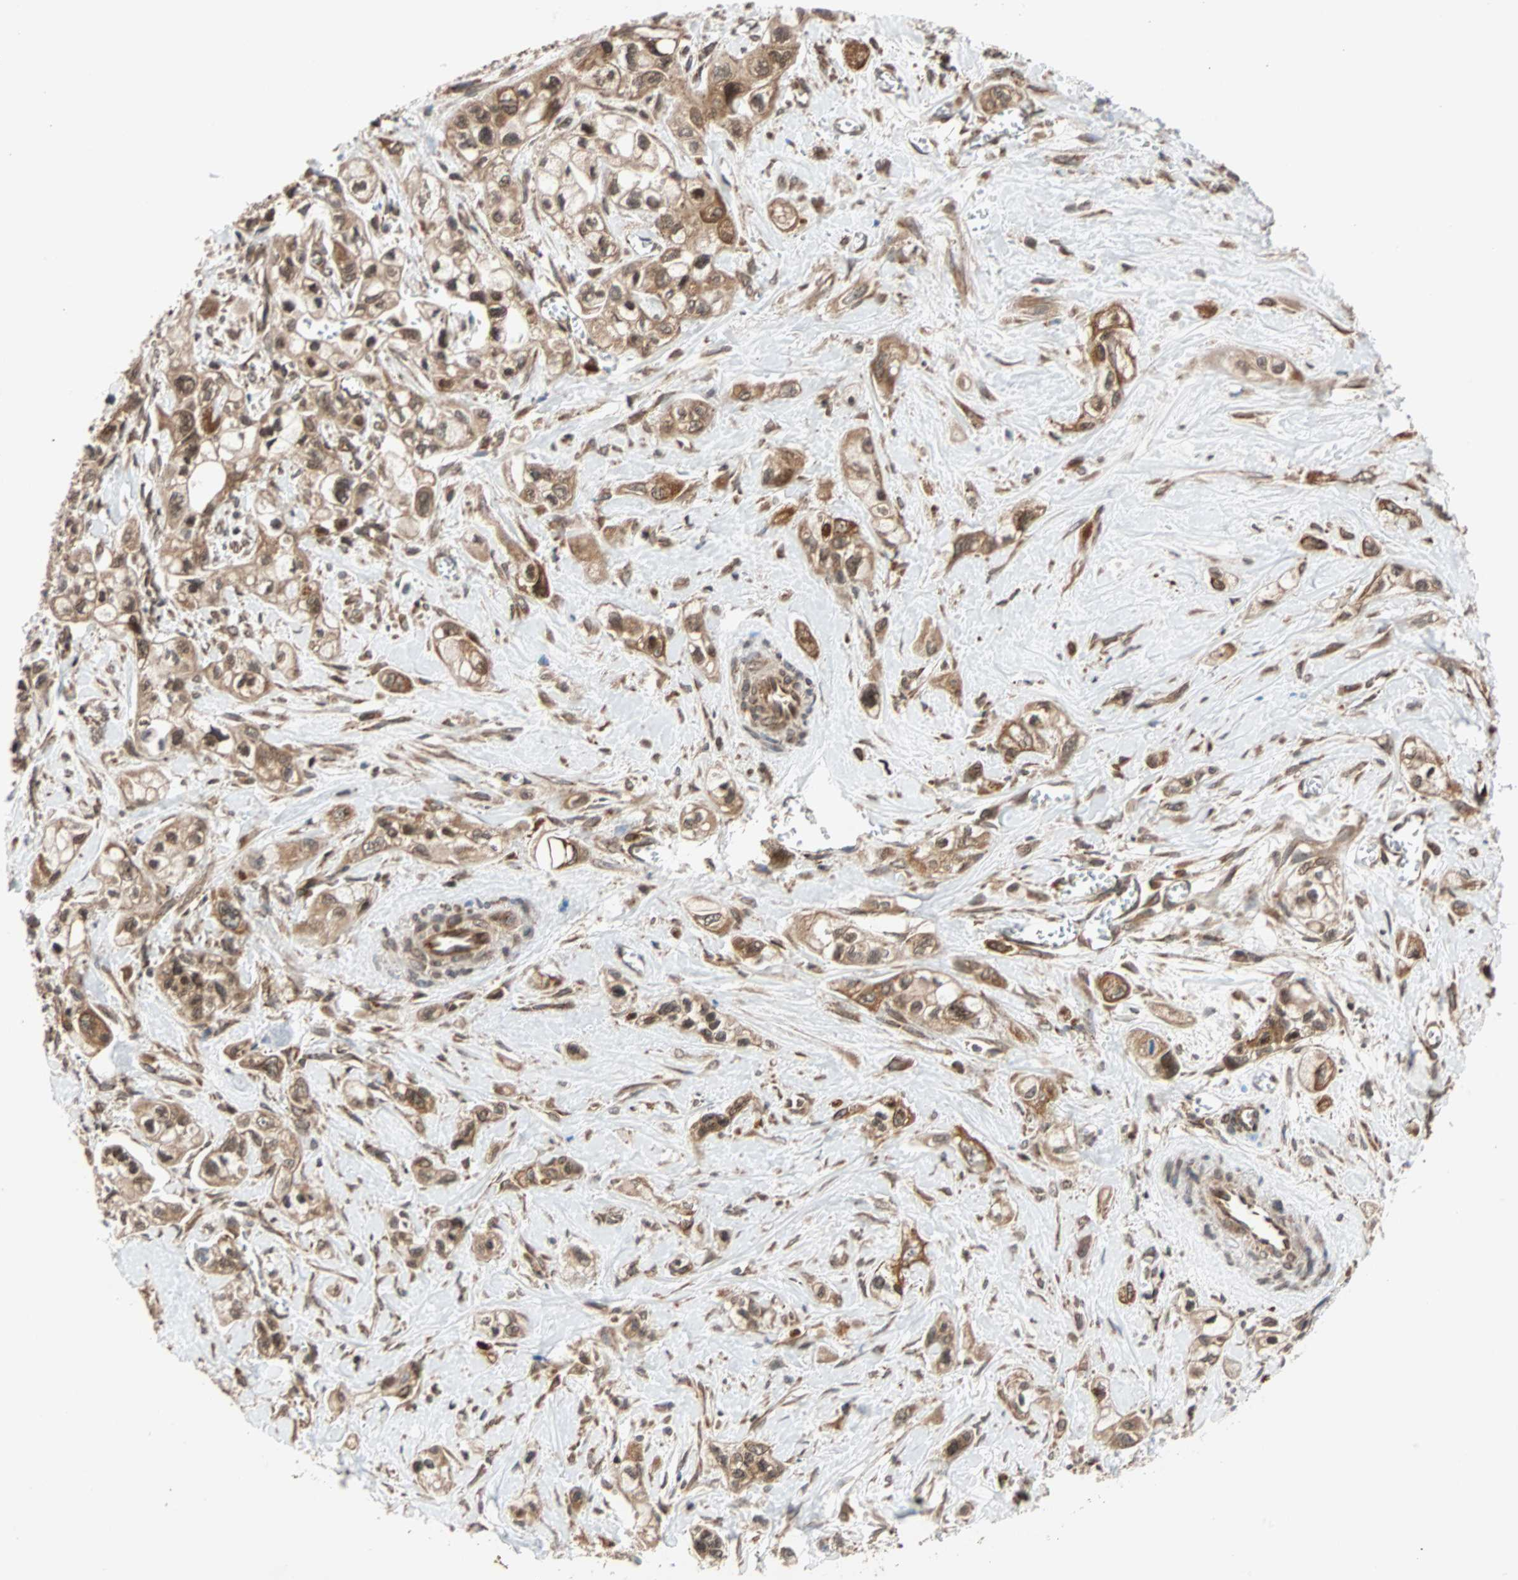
{"staining": {"intensity": "moderate", "quantity": ">75%", "location": "cytoplasmic/membranous,nuclear"}, "tissue": "pancreatic cancer", "cell_type": "Tumor cells", "image_type": "cancer", "snomed": [{"axis": "morphology", "description": "Adenocarcinoma, NOS"}, {"axis": "topography", "description": "Pancreas"}], "caption": "IHC of pancreatic cancer shows medium levels of moderate cytoplasmic/membranous and nuclear positivity in about >75% of tumor cells.", "gene": "AUP1", "patient": {"sex": "male", "age": 74}}